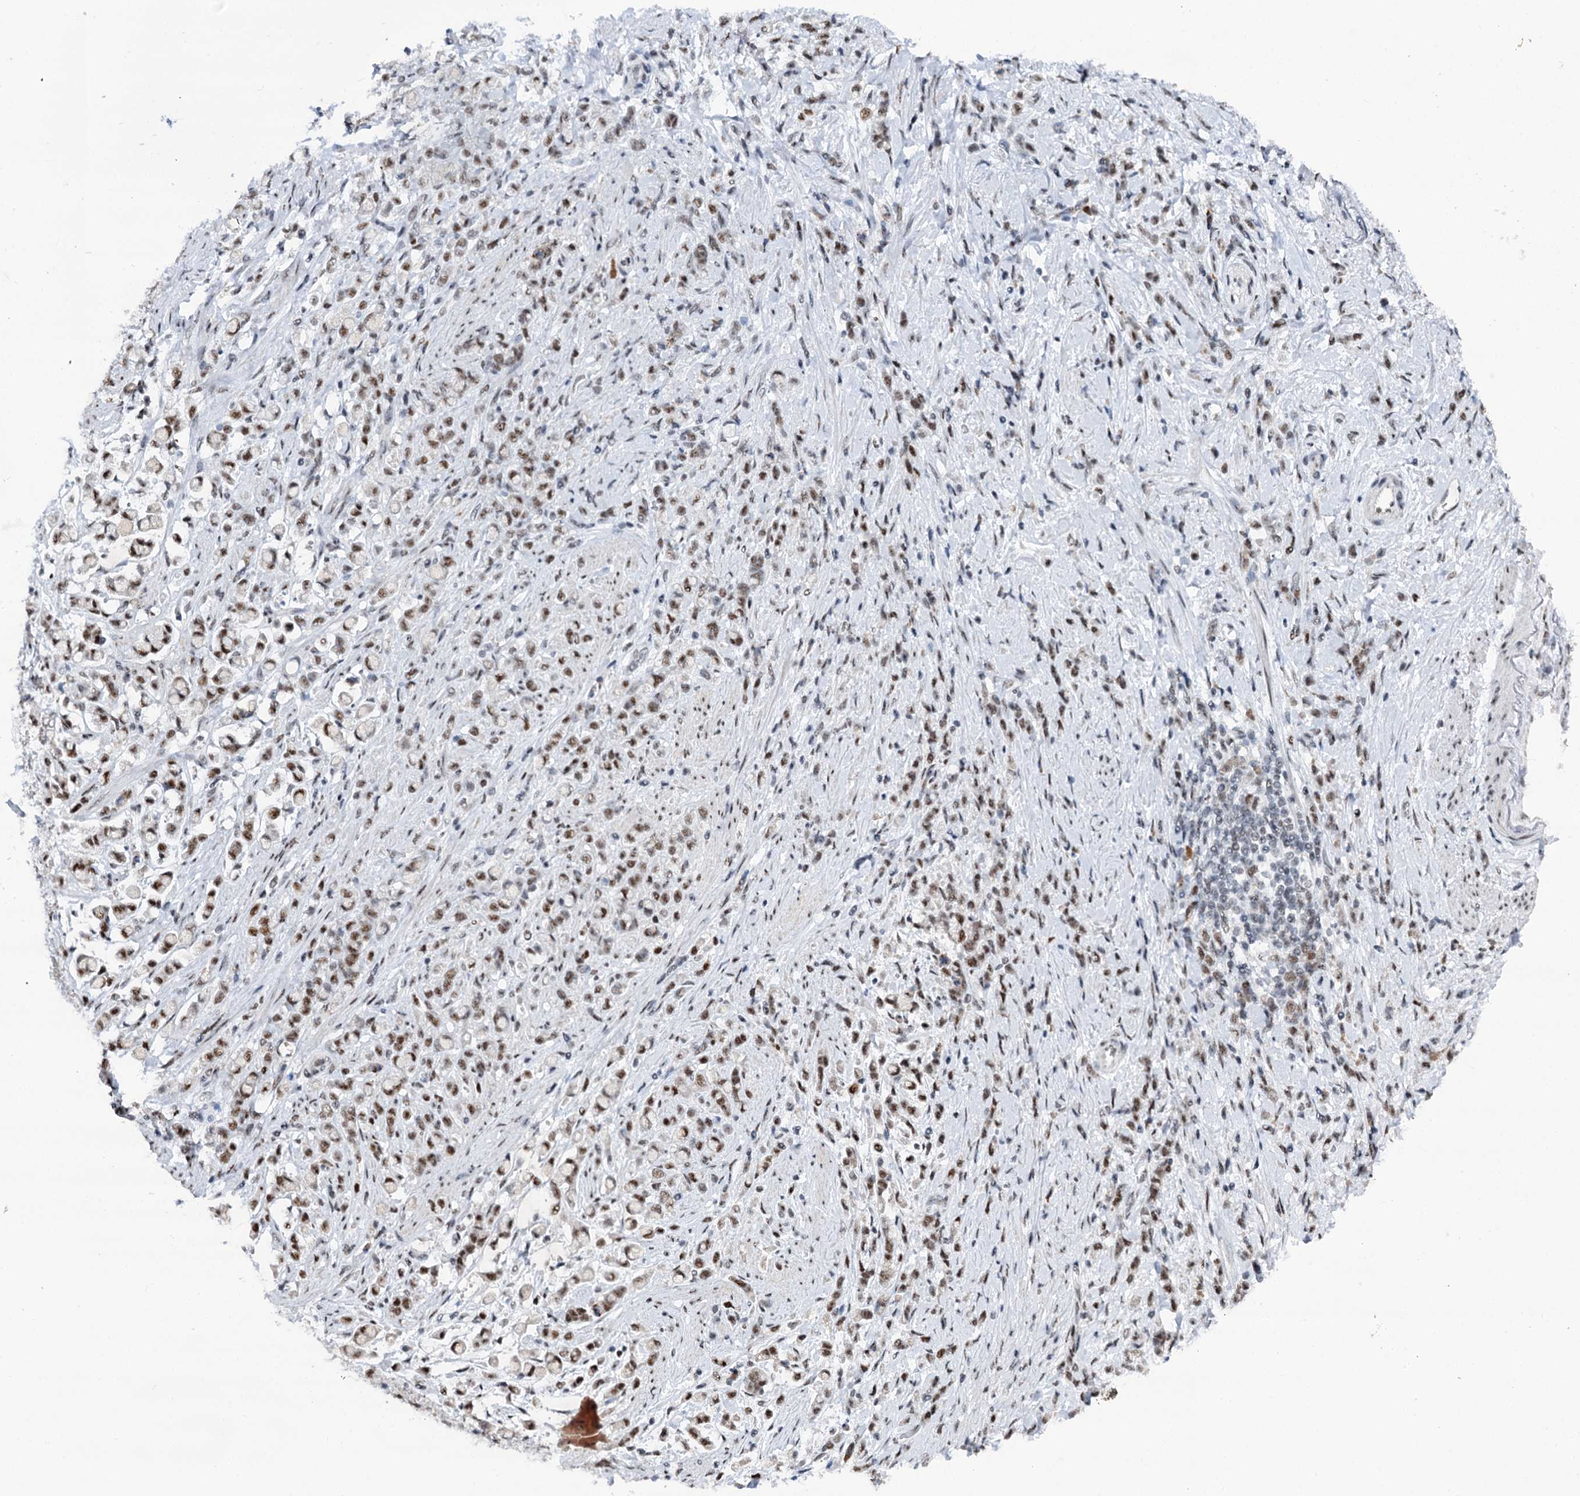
{"staining": {"intensity": "moderate", "quantity": ">75%", "location": "nuclear"}, "tissue": "stomach cancer", "cell_type": "Tumor cells", "image_type": "cancer", "snomed": [{"axis": "morphology", "description": "Adenocarcinoma, NOS"}, {"axis": "topography", "description": "Stomach"}], "caption": "Adenocarcinoma (stomach) stained for a protein demonstrates moderate nuclear positivity in tumor cells.", "gene": "SREK1", "patient": {"sex": "female", "age": 60}}